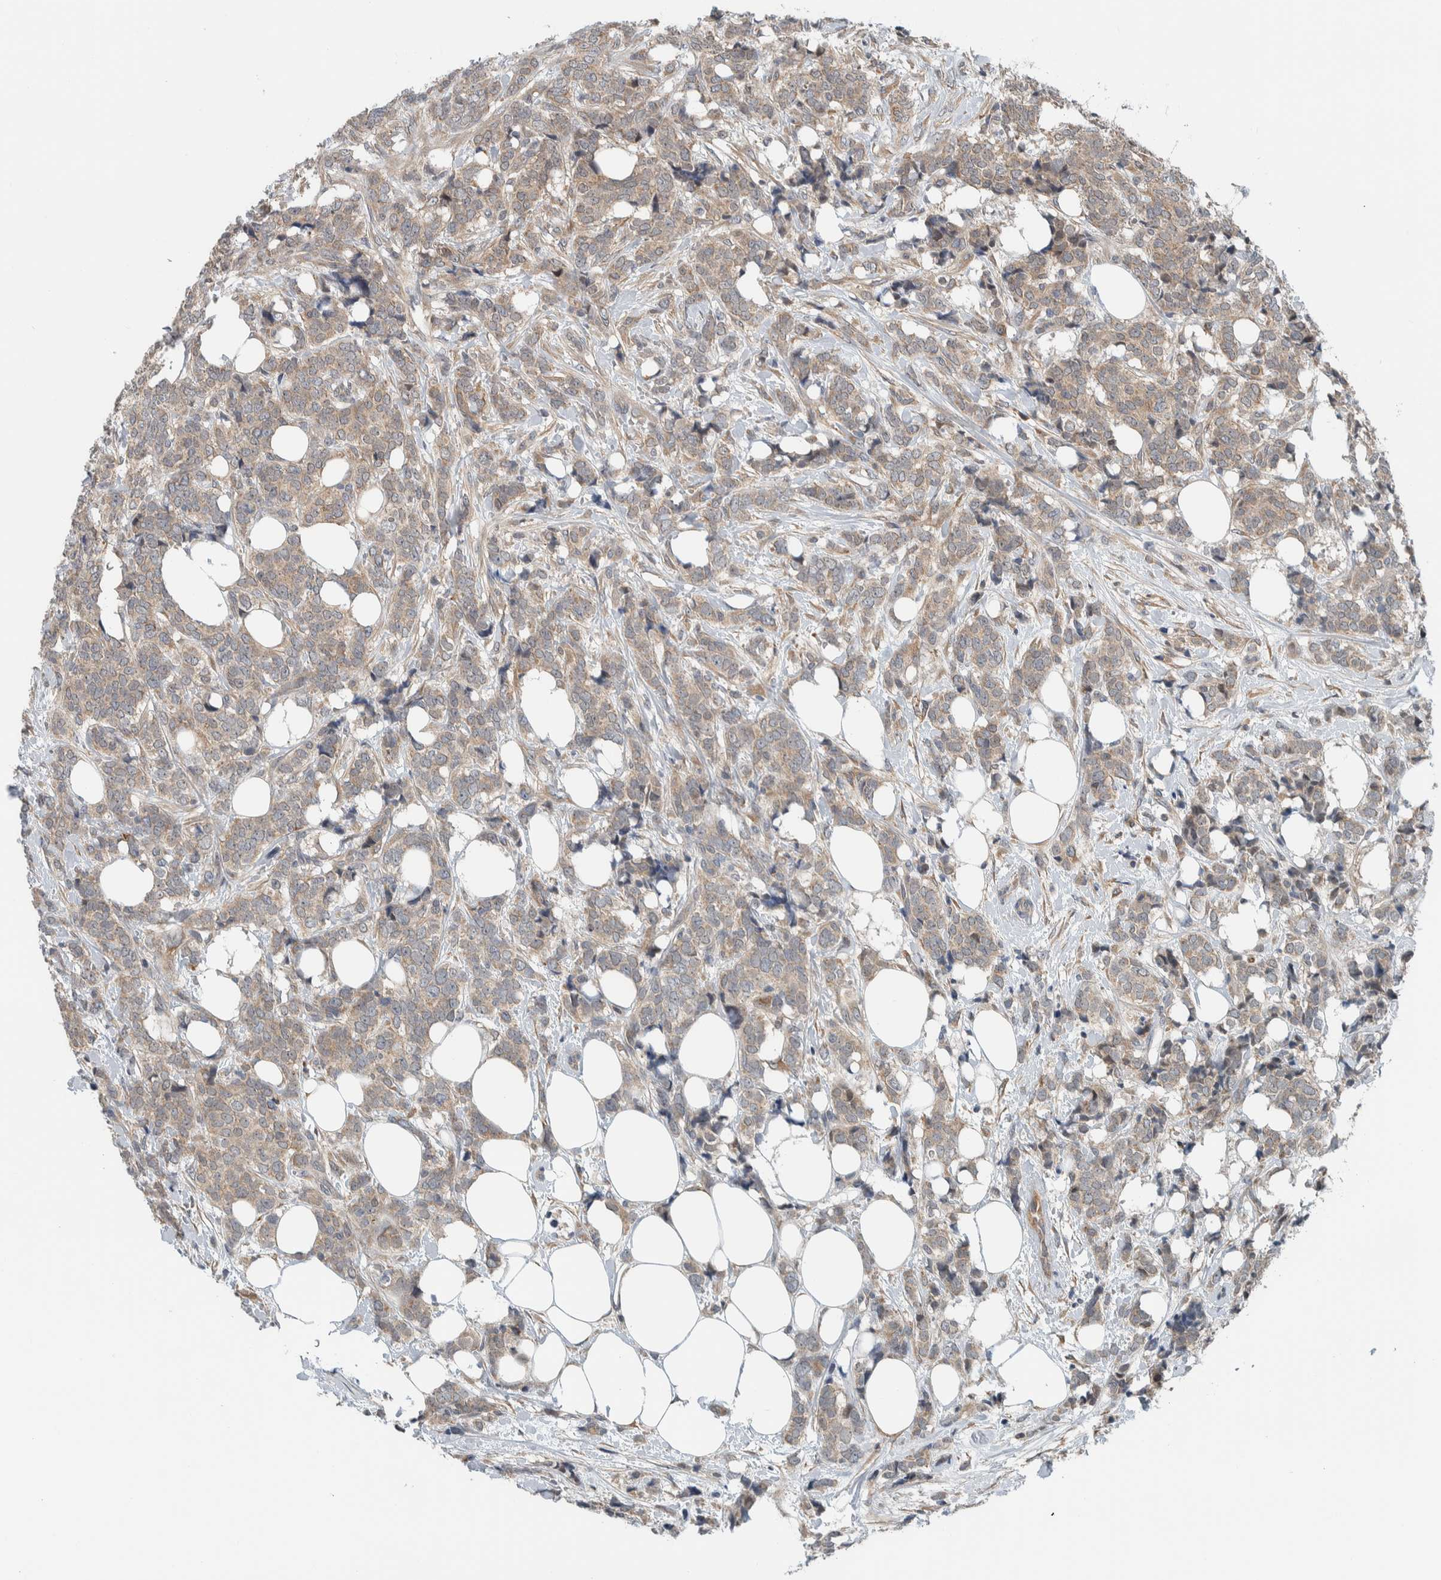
{"staining": {"intensity": "weak", "quantity": ">75%", "location": "cytoplasmic/membranous"}, "tissue": "breast cancer", "cell_type": "Tumor cells", "image_type": "cancer", "snomed": [{"axis": "morphology", "description": "Lobular carcinoma"}, {"axis": "topography", "description": "Skin"}, {"axis": "topography", "description": "Breast"}], "caption": "Breast cancer tissue displays weak cytoplasmic/membranous expression in about >75% of tumor cells", "gene": "RERE", "patient": {"sex": "female", "age": 46}}